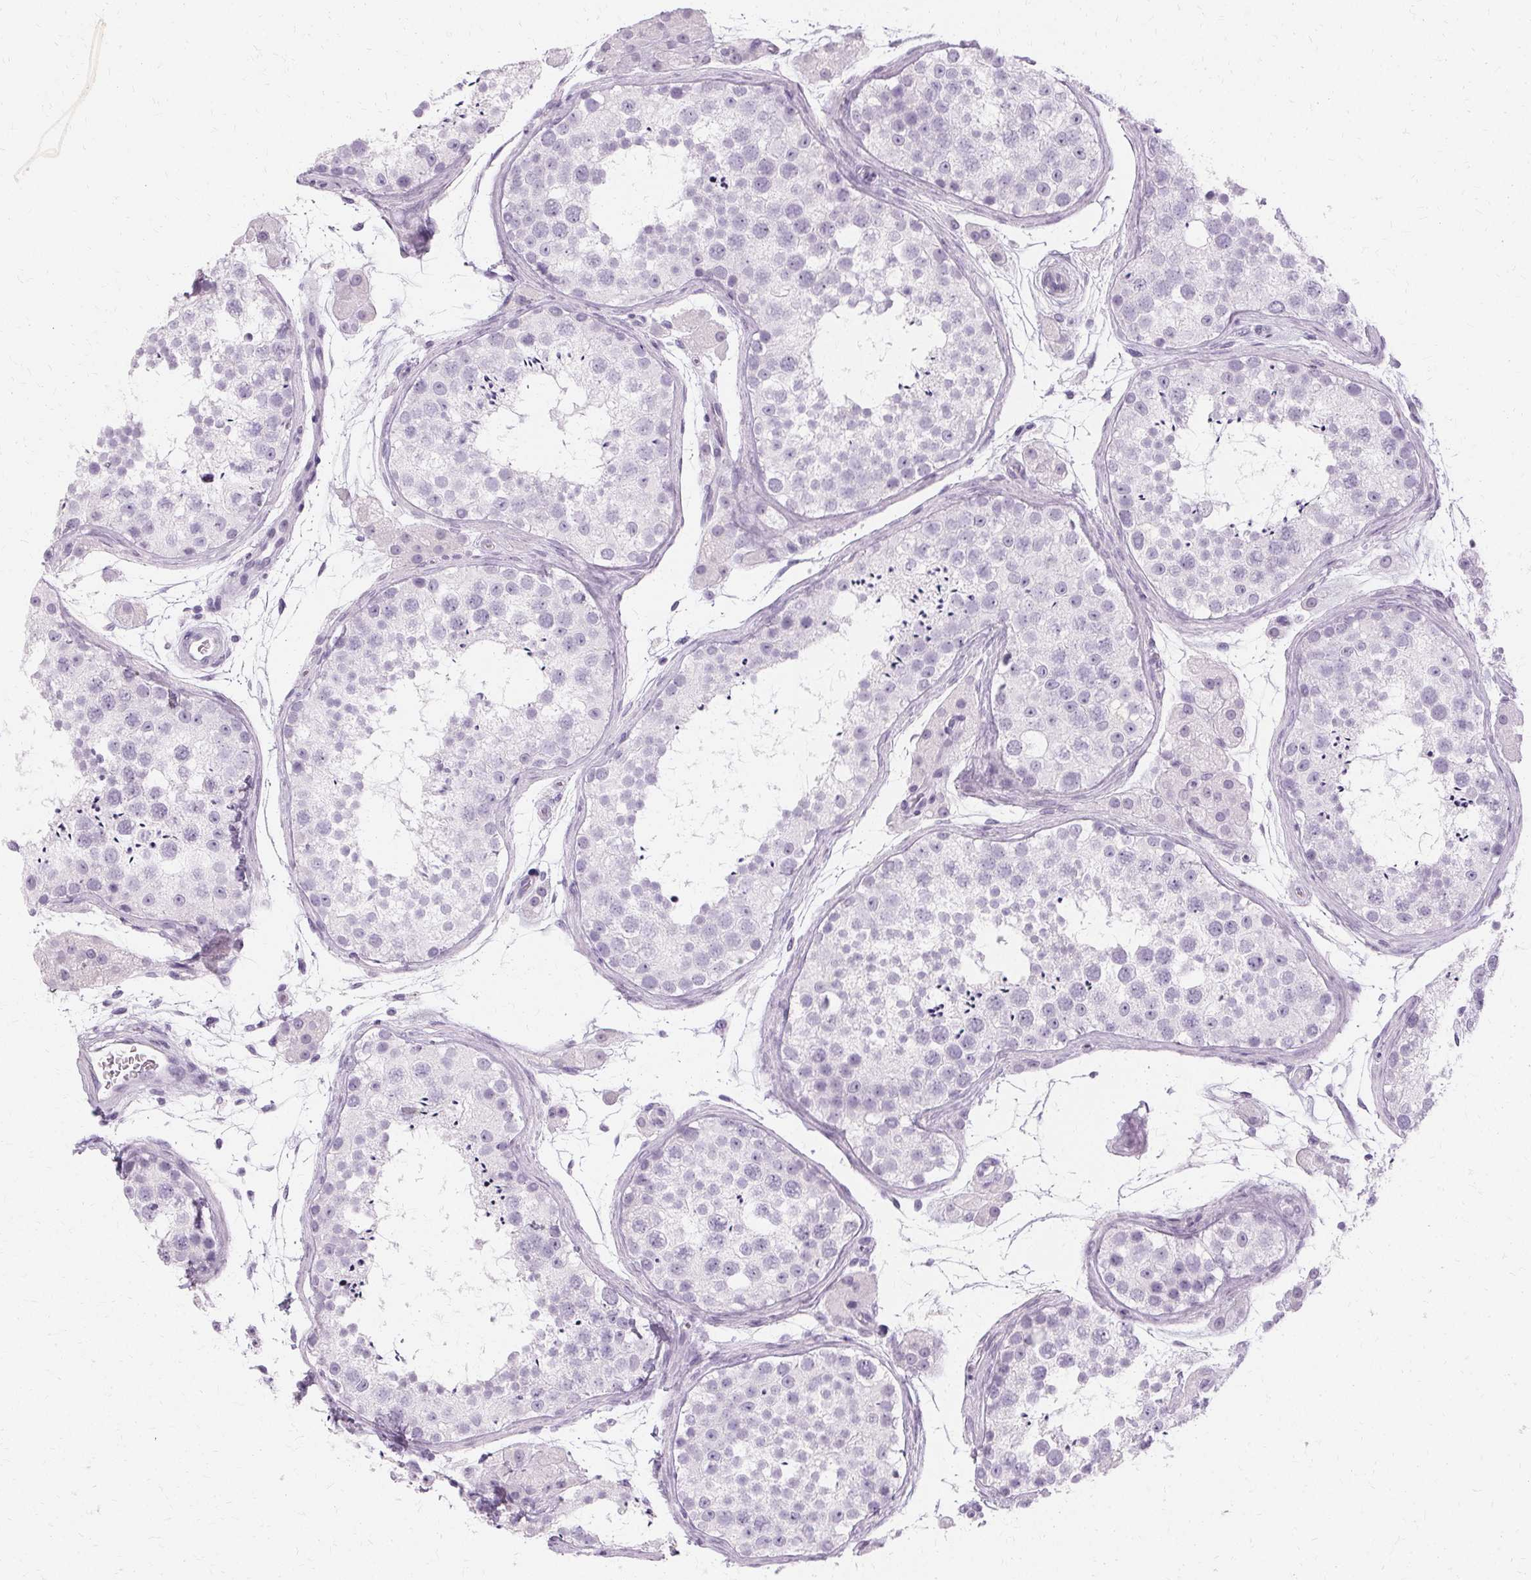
{"staining": {"intensity": "negative", "quantity": "none", "location": "none"}, "tissue": "testis", "cell_type": "Cells in seminiferous ducts", "image_type": "normal", "snomed": [{"axis": "morphology", "description": "Normal tissue, NOS"}, {"axis": "topography", "description": "Testis"}], "caption": "A high-resolution micrograph shows IHC staining of unremarkable testis, which shows no significant positivity in cells in seminiferous ducts.", "gene": "KRT6A", "patient": {"sex": "male", "age": 41}}